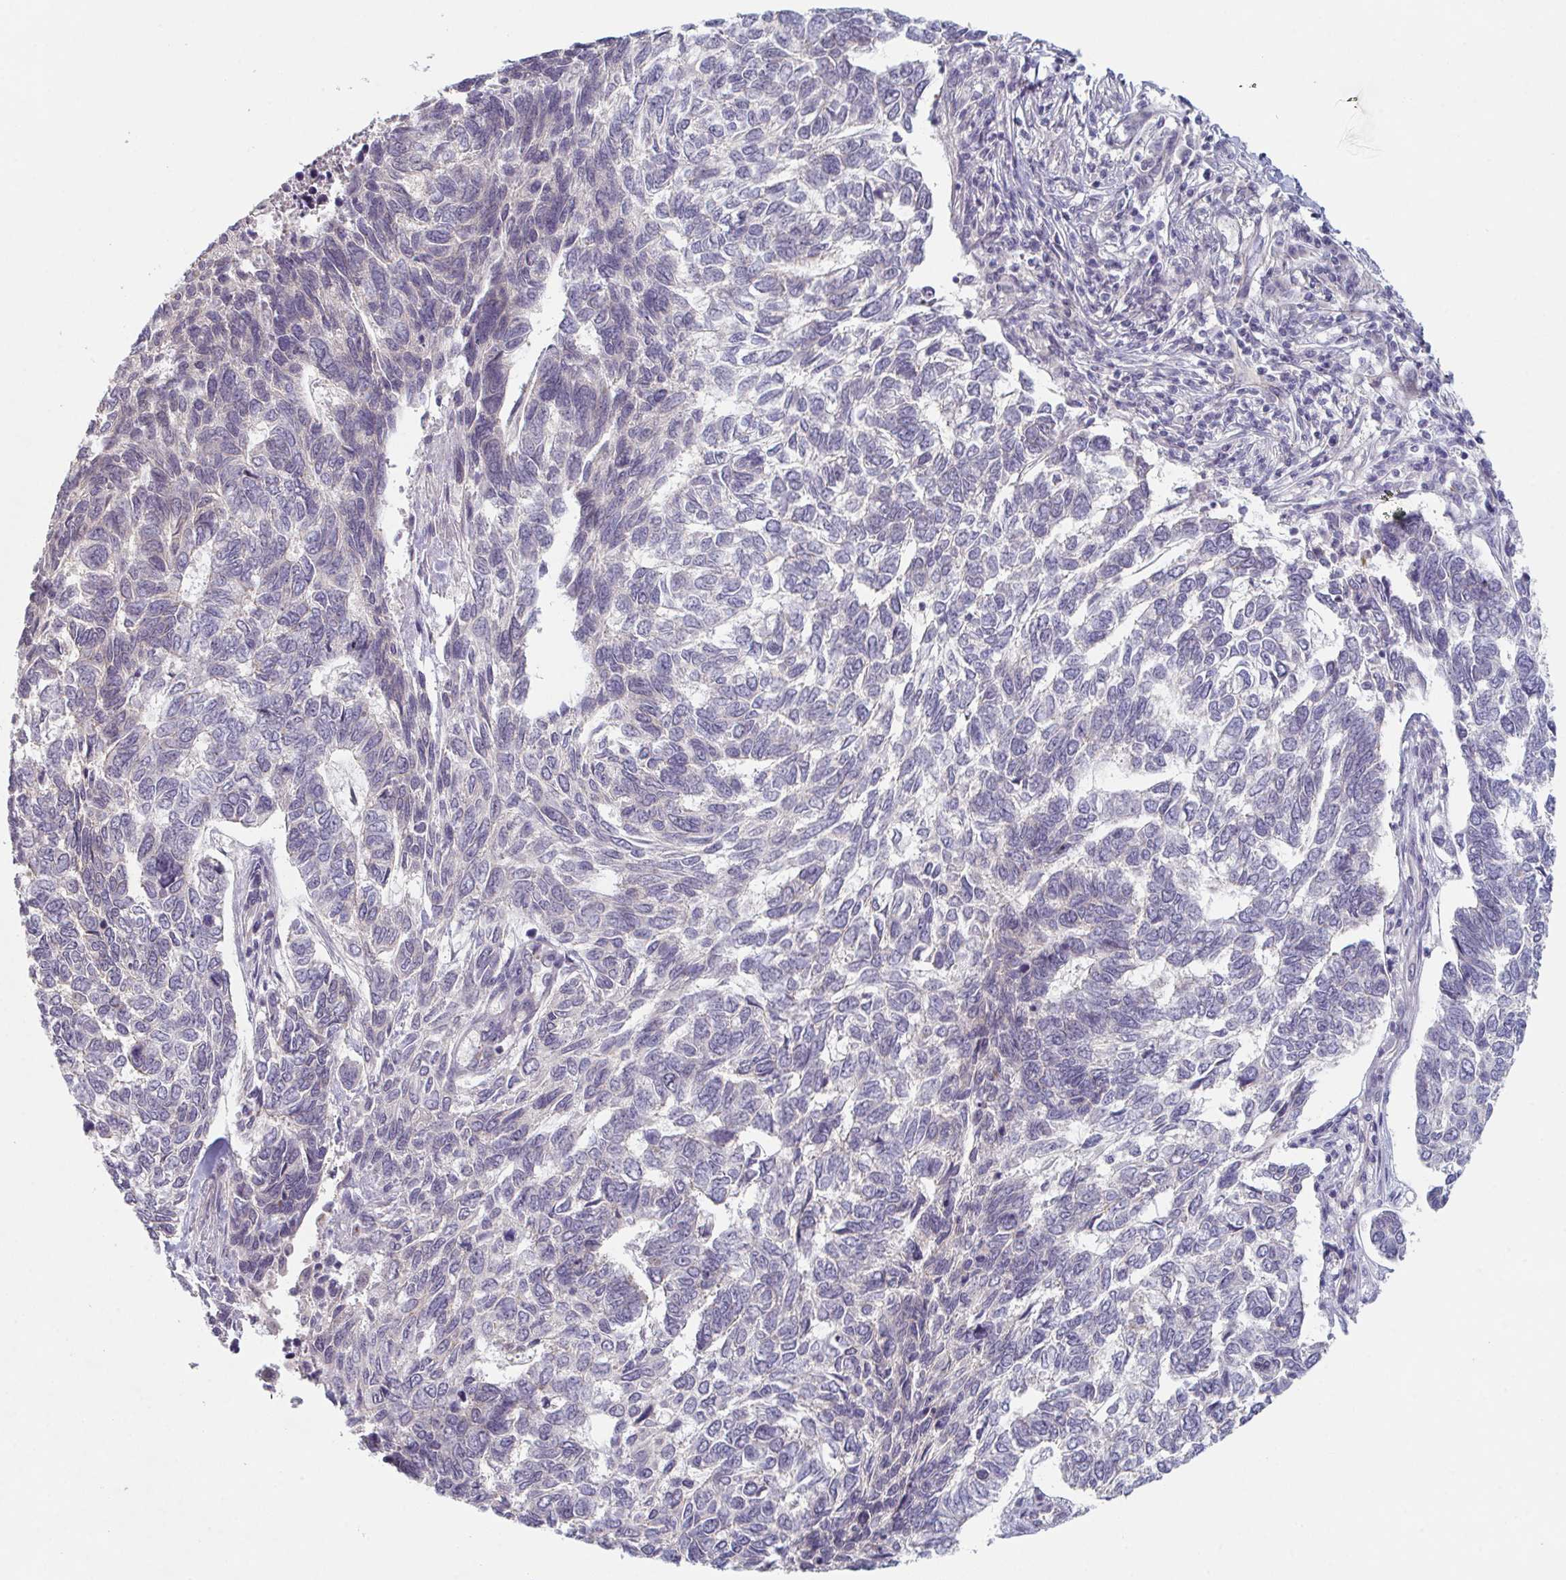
{"staining": {"intensity": "negative", "quantity": "none", "location": "none"}, "tissue": "skin cancer", "cell_type": "Tumor cells", "image_type": "cancer", "snomed": [{"axis": "morphology", "description": "Basal cell carcinoma"}, {"axis": "topography", "description": "Skin"}], "caption": "Immunohistochemistry (IHC) of skin cancer (basal cell carcinoma) reveals no expression in tumor cells.", "gene": "ZNF214", "patient": {"sex": "female", "age": 65}}